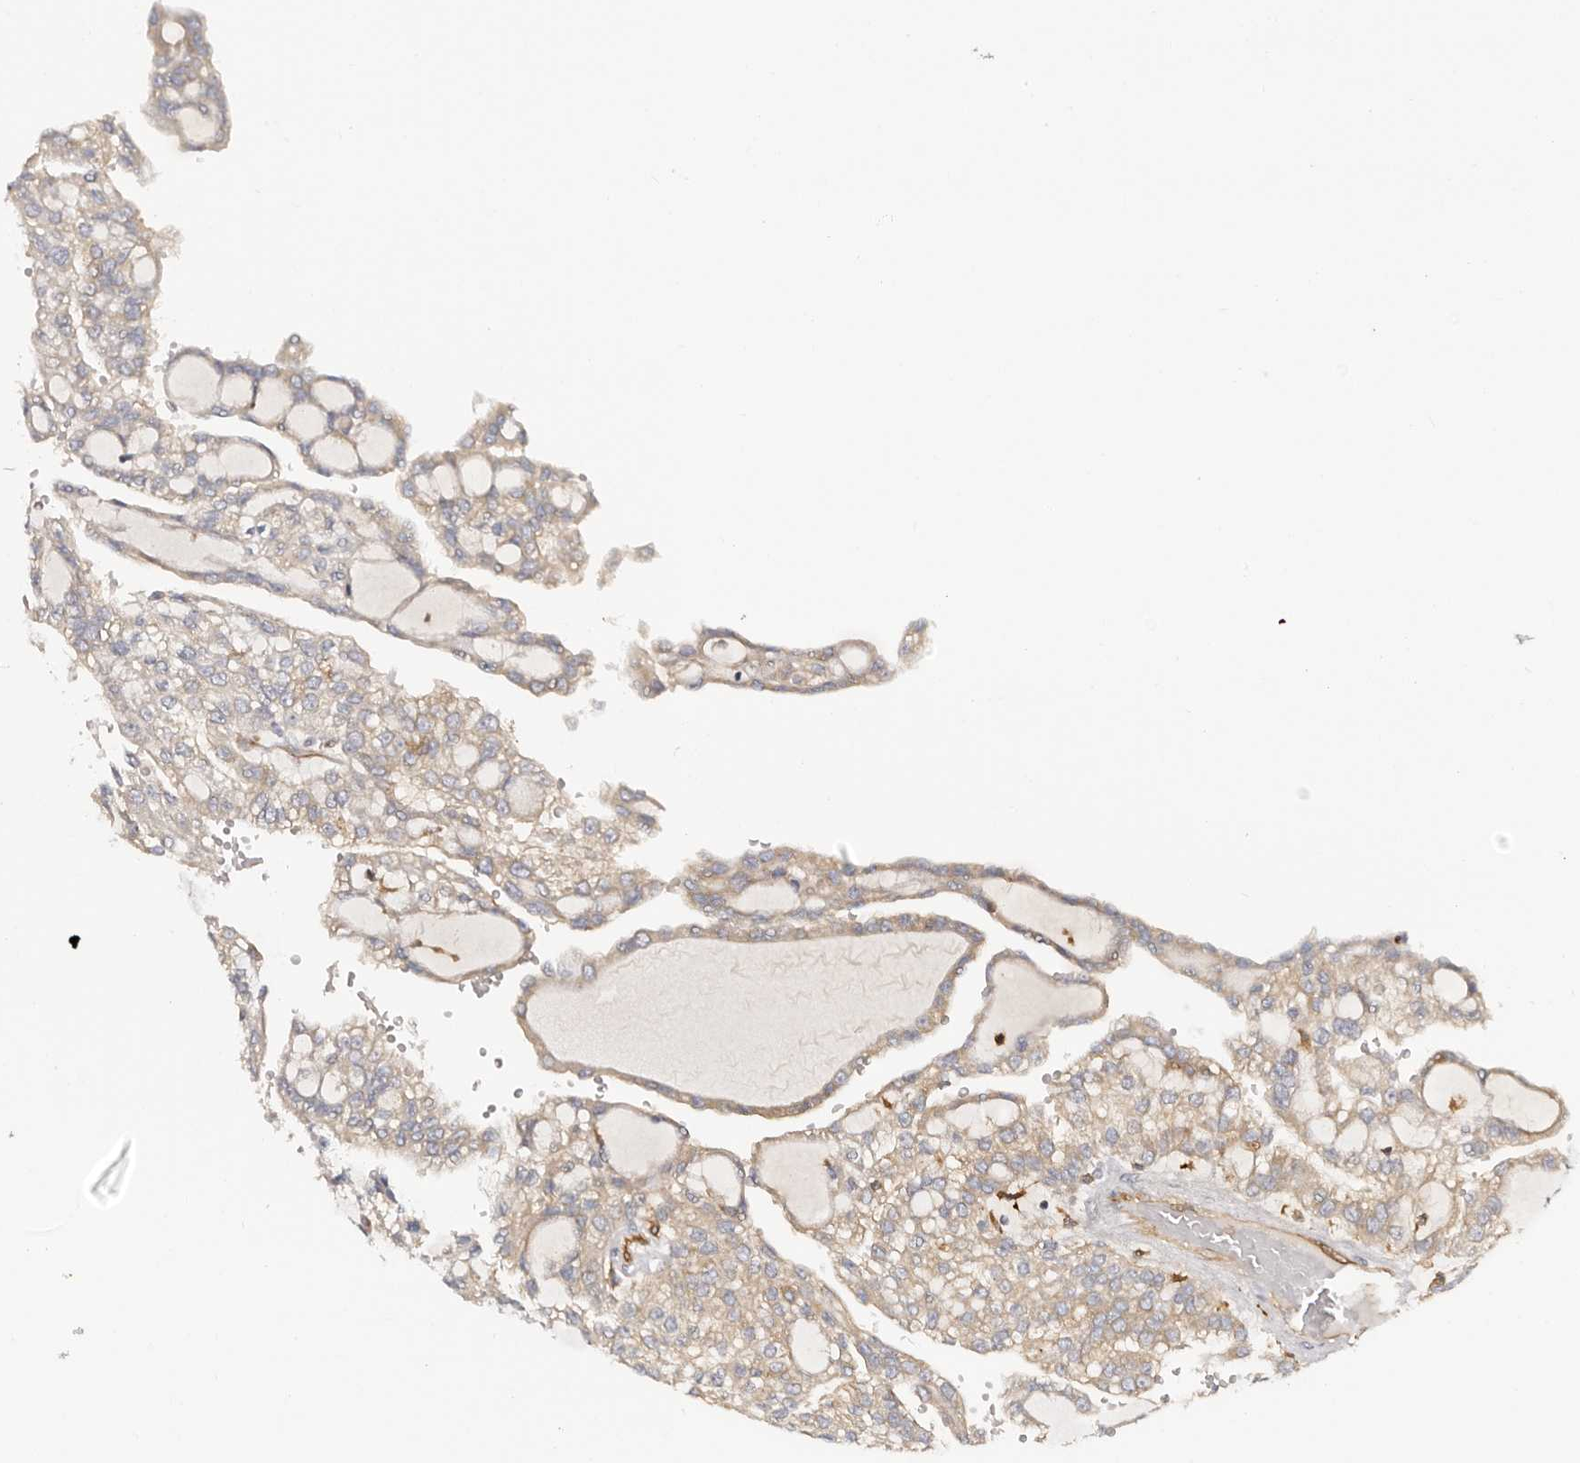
{"staining": {"intensity": "moderate", "quantity": ">75%", "location": "cytoplasmic/membranous"}, "tissue": "renal cancer", "cell_type": "Tumor cells", "image_type": "cancer", "snomed": [{"axis": "morphology", "description": "Adenocarcinoma, NOS"}, {"axis": "topography", "description": "Kidney"}], "caption": "A brown stain labels moderate cytoplasmic/membranous expression of a protein in renal adenocarcinoma tumor cells.", "gene": "LAP3", "patient": {"sex": "male", "age": 63}}